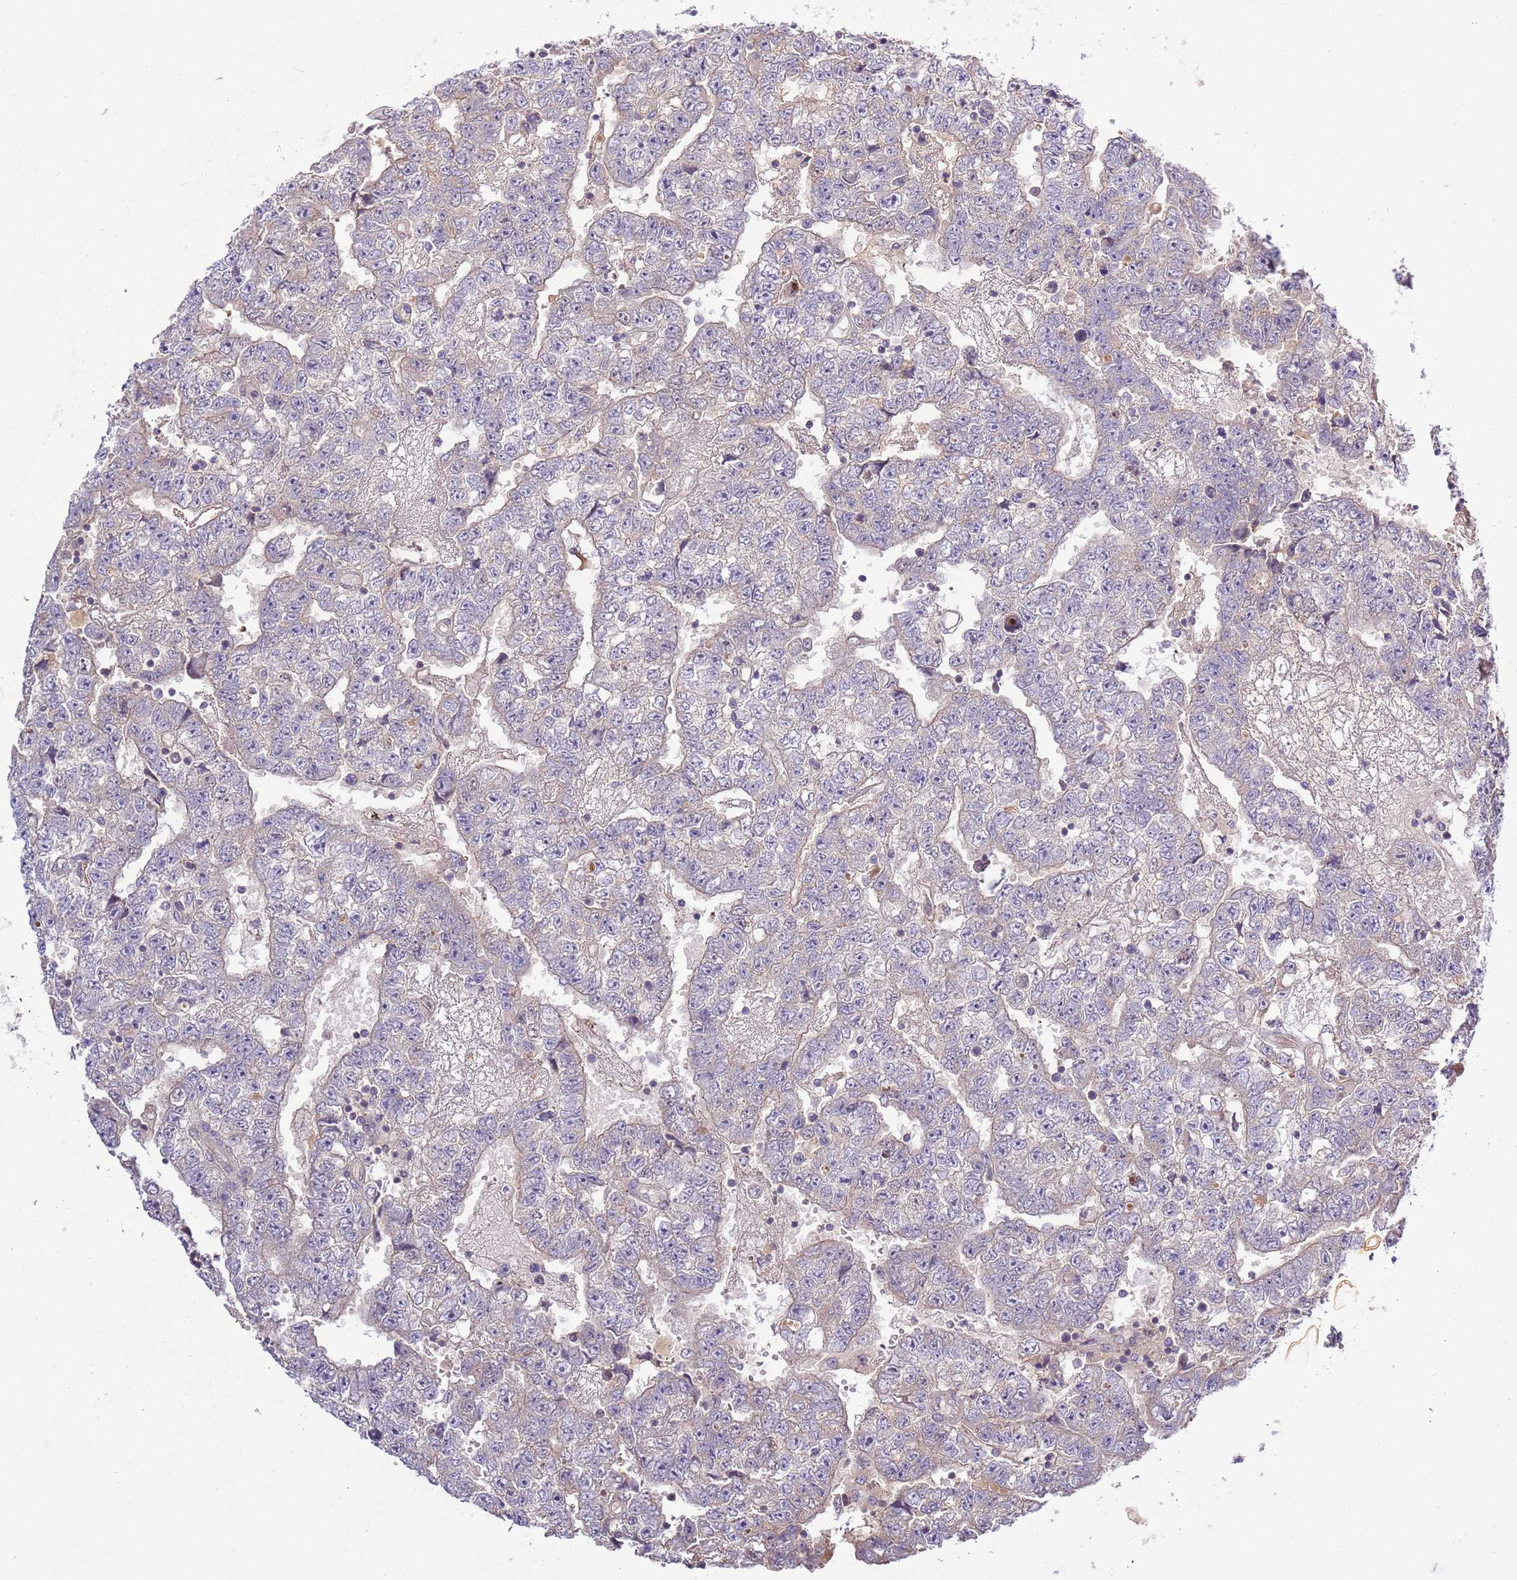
{"staining": {"intensity": "weak", "quantity": "<25%", "location": "cytoplasmic/membranous"}, "tissue": "testis cancer", "cell_type": "Tumor cells", "image_type": "cancer", "snomed": [{"axis": "morphology", "description": "Carcinoma, Embryonal, NOS"}, {"axis": "topography", "description": "Testis"}], "caption": "An IHC photomicrograph of testis cancer is shown. There is no staining in tumor cells of testis cancer. Nuclei are stained in blue.", "gene": "GNL1", "patient": {"sex": "male", "age": 25}}